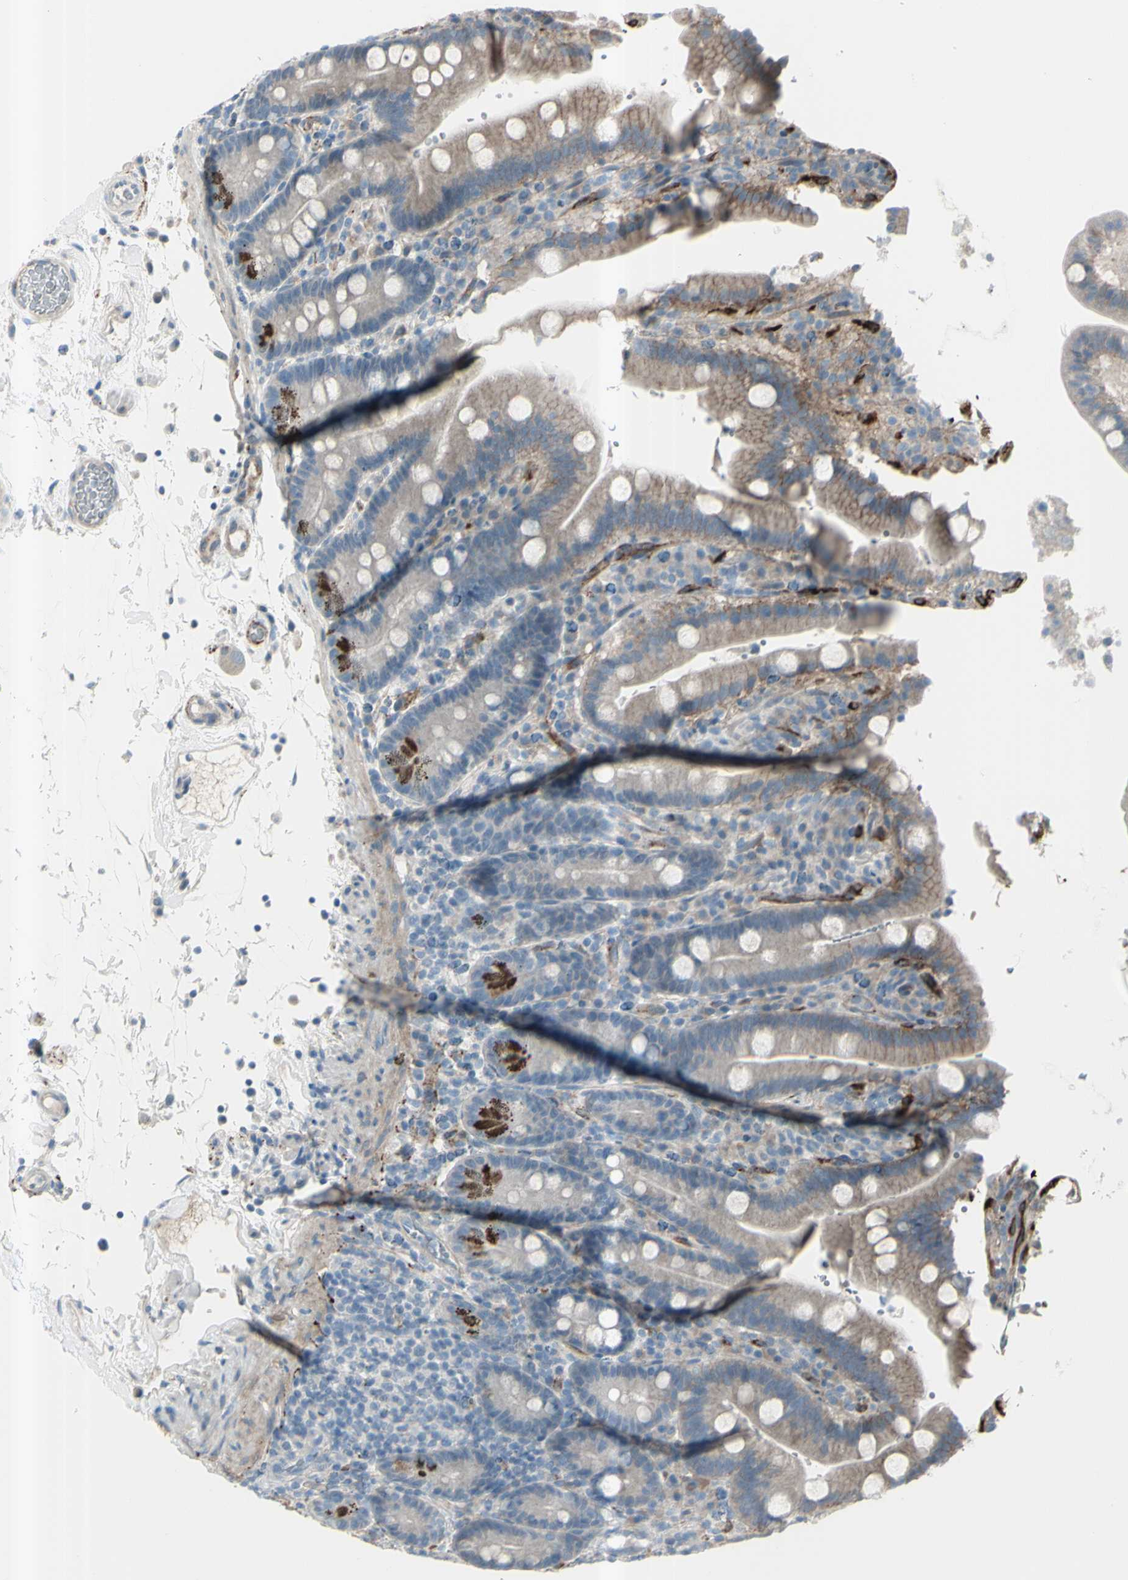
{"staining": {"intensity": "moderate", "quantity": "25%-75%", "location": "cytoplasmic/membranous"}, "tissue": "duodenum", "cell_type": "Glandular cells", "image_type": "normal", "snomed": [{"axis": "morphology", "description": "Normal tissue, NOS"}, {"axis": "topography", "description": "Small intestine, NOS"}], "caption": "Duodenum stained with DAB (3,3'-diaminobenzidine) immunohistochemistry reveals medium levels of moderate cytoplasmic/membranous expression in approximately 25%-75% of glandular cells.", "gene": "GPR34", "patient": {"sex": "female", "age": 71}}